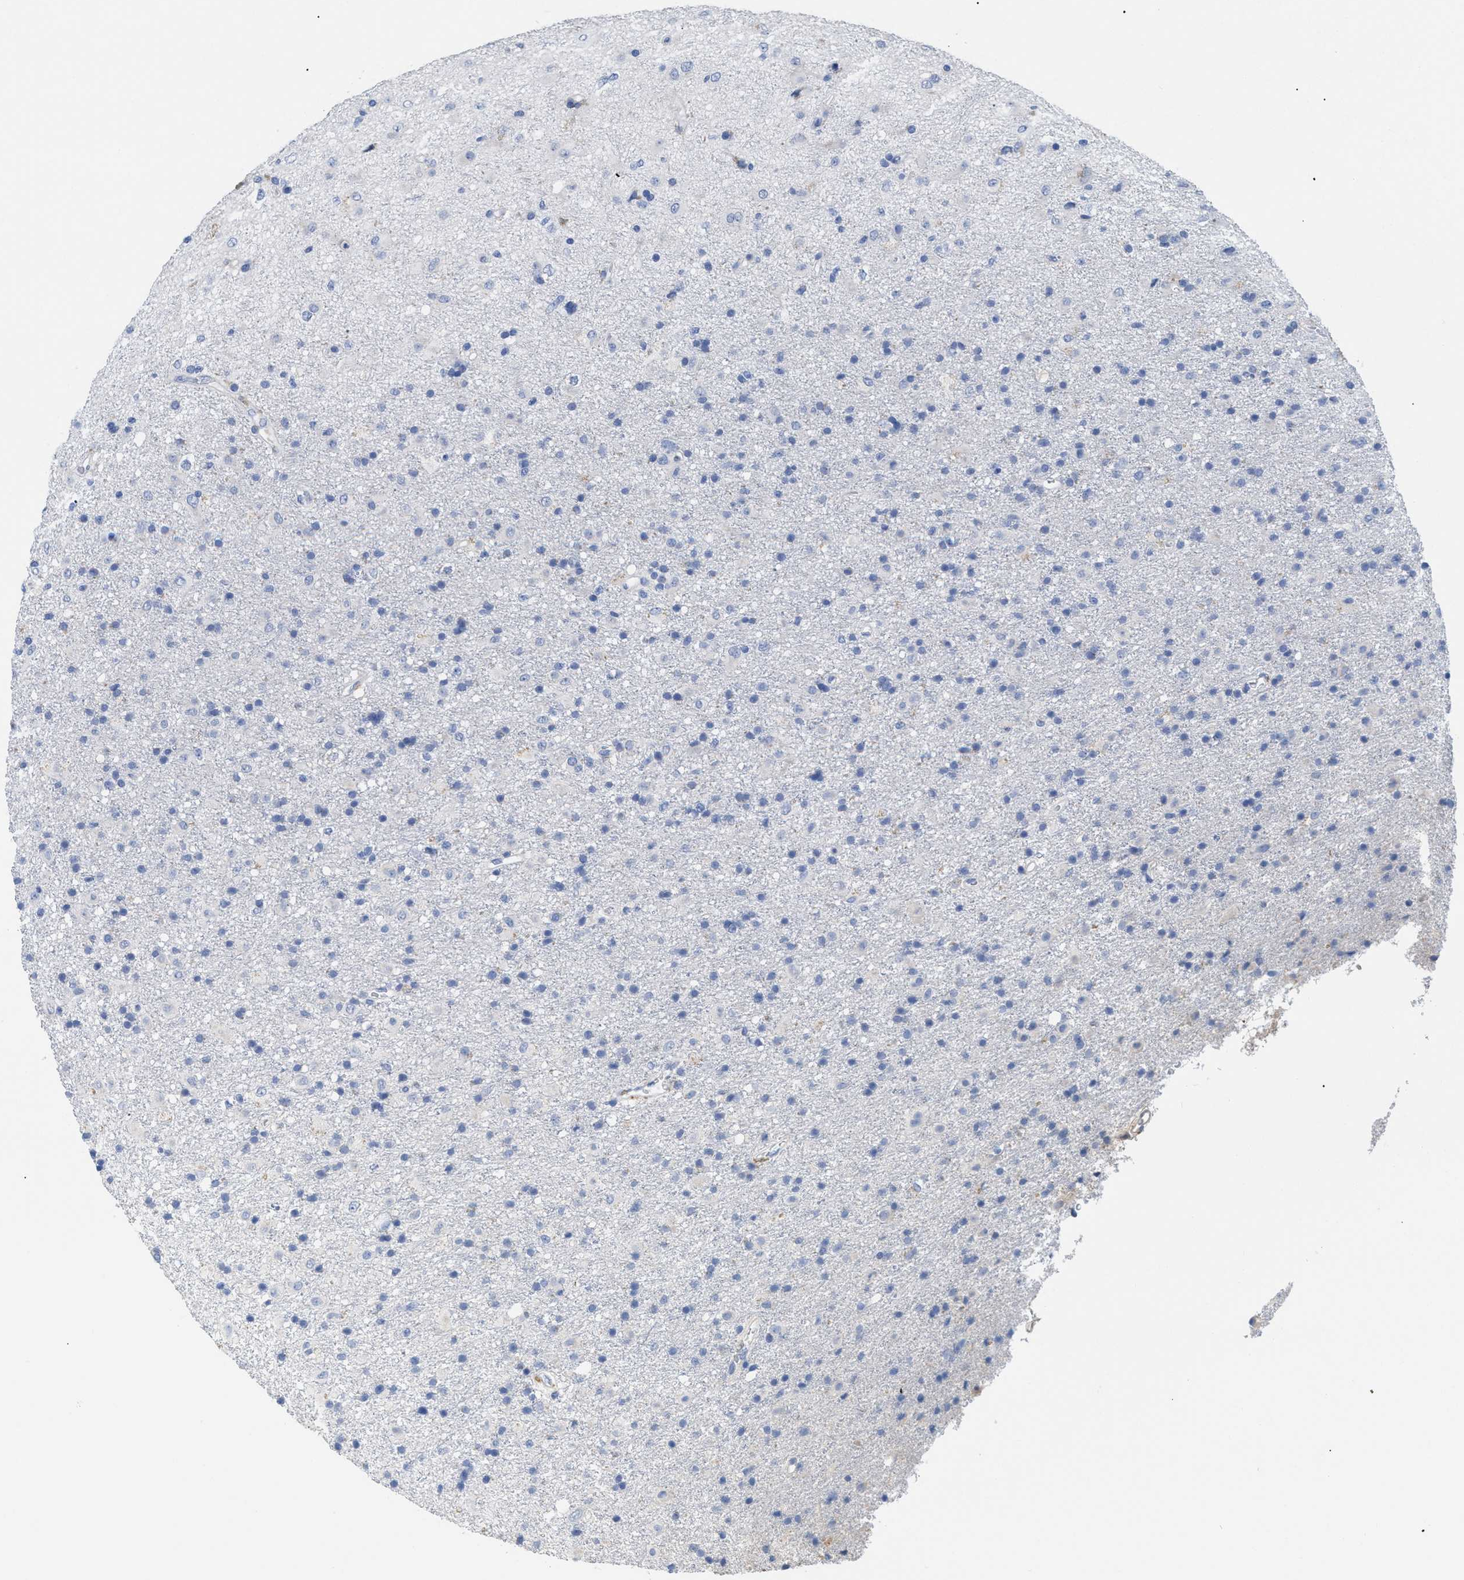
{"staining": {"intensity": "negative", "quantity": "none", "location": "none"}, "tissue": "glioma", "cell_type": "Tumor cells", "image_type": "cancer", "snomed": [{"axis": "morphology", "description": "Glioma, malignant, Low grade"}, {"axis": "topography", "description": "Brain"}], "caption": "IHC micrograph of human malignant glioma (low-grade) stained for a protein (brown), which demonstrates no positivity in tumor cells.", "gene": "APOBEC2", "patient": {"sex": "male", "age": 65}}